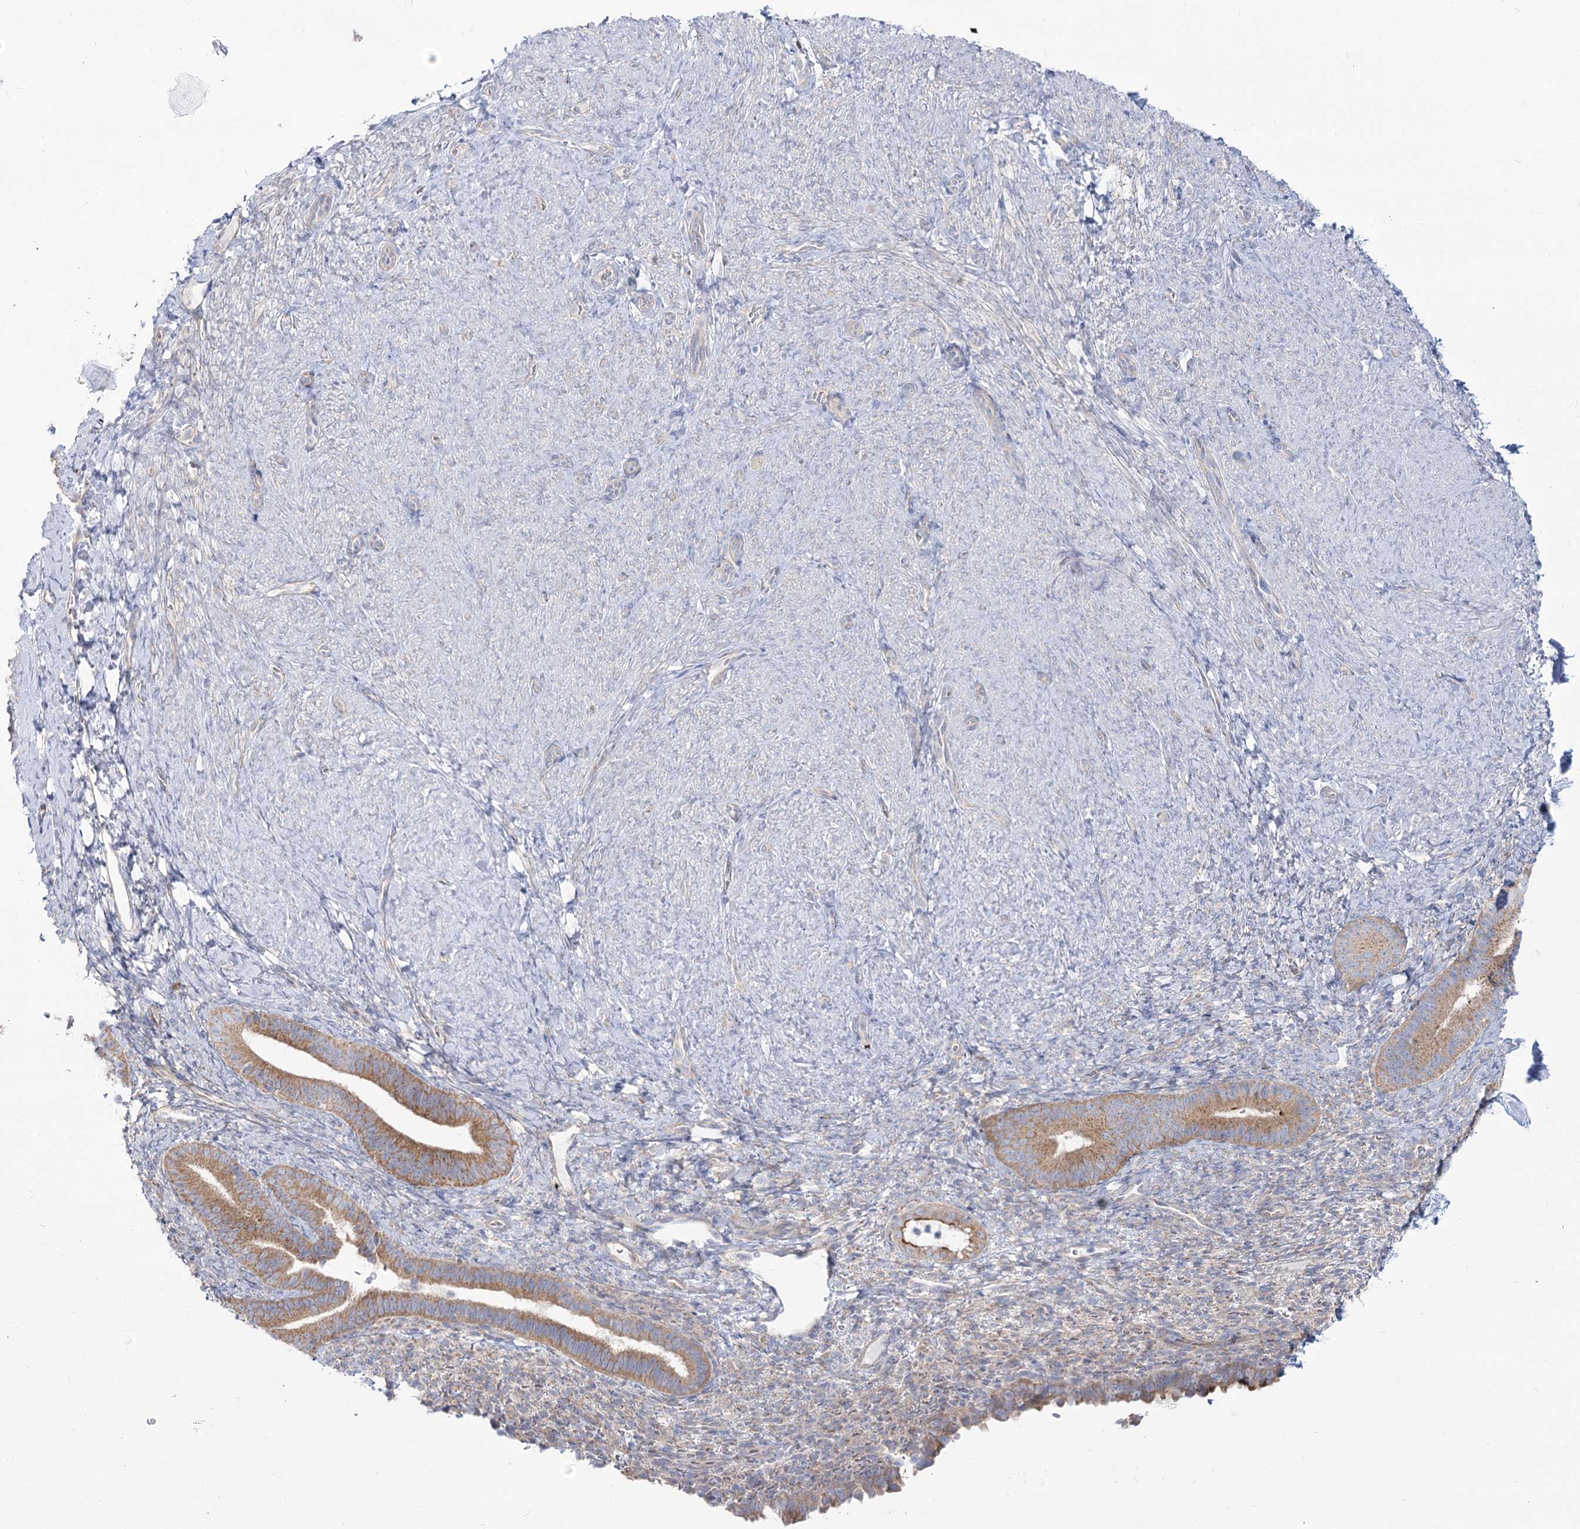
{"staining": {"intensity": "negative", "quantity": "none", "location": "none"}, "tissue": "endometrium", "cell_type": "Cells in endometrial stroma", "image_type": "normal", "snomed": [{"axis": "morphology", "description": "Normal tissue, NOS"}, {"axis": "topography", "description": "Endometrium"}], "caption": "There is no significant positivity in cells in endometrial stroma of endometrium. (Immunohistochemistry (ihc), brightfield microscopy, high magnification).", "gene": "SUOX", "patient": {"sex": "female", "age": 65}}